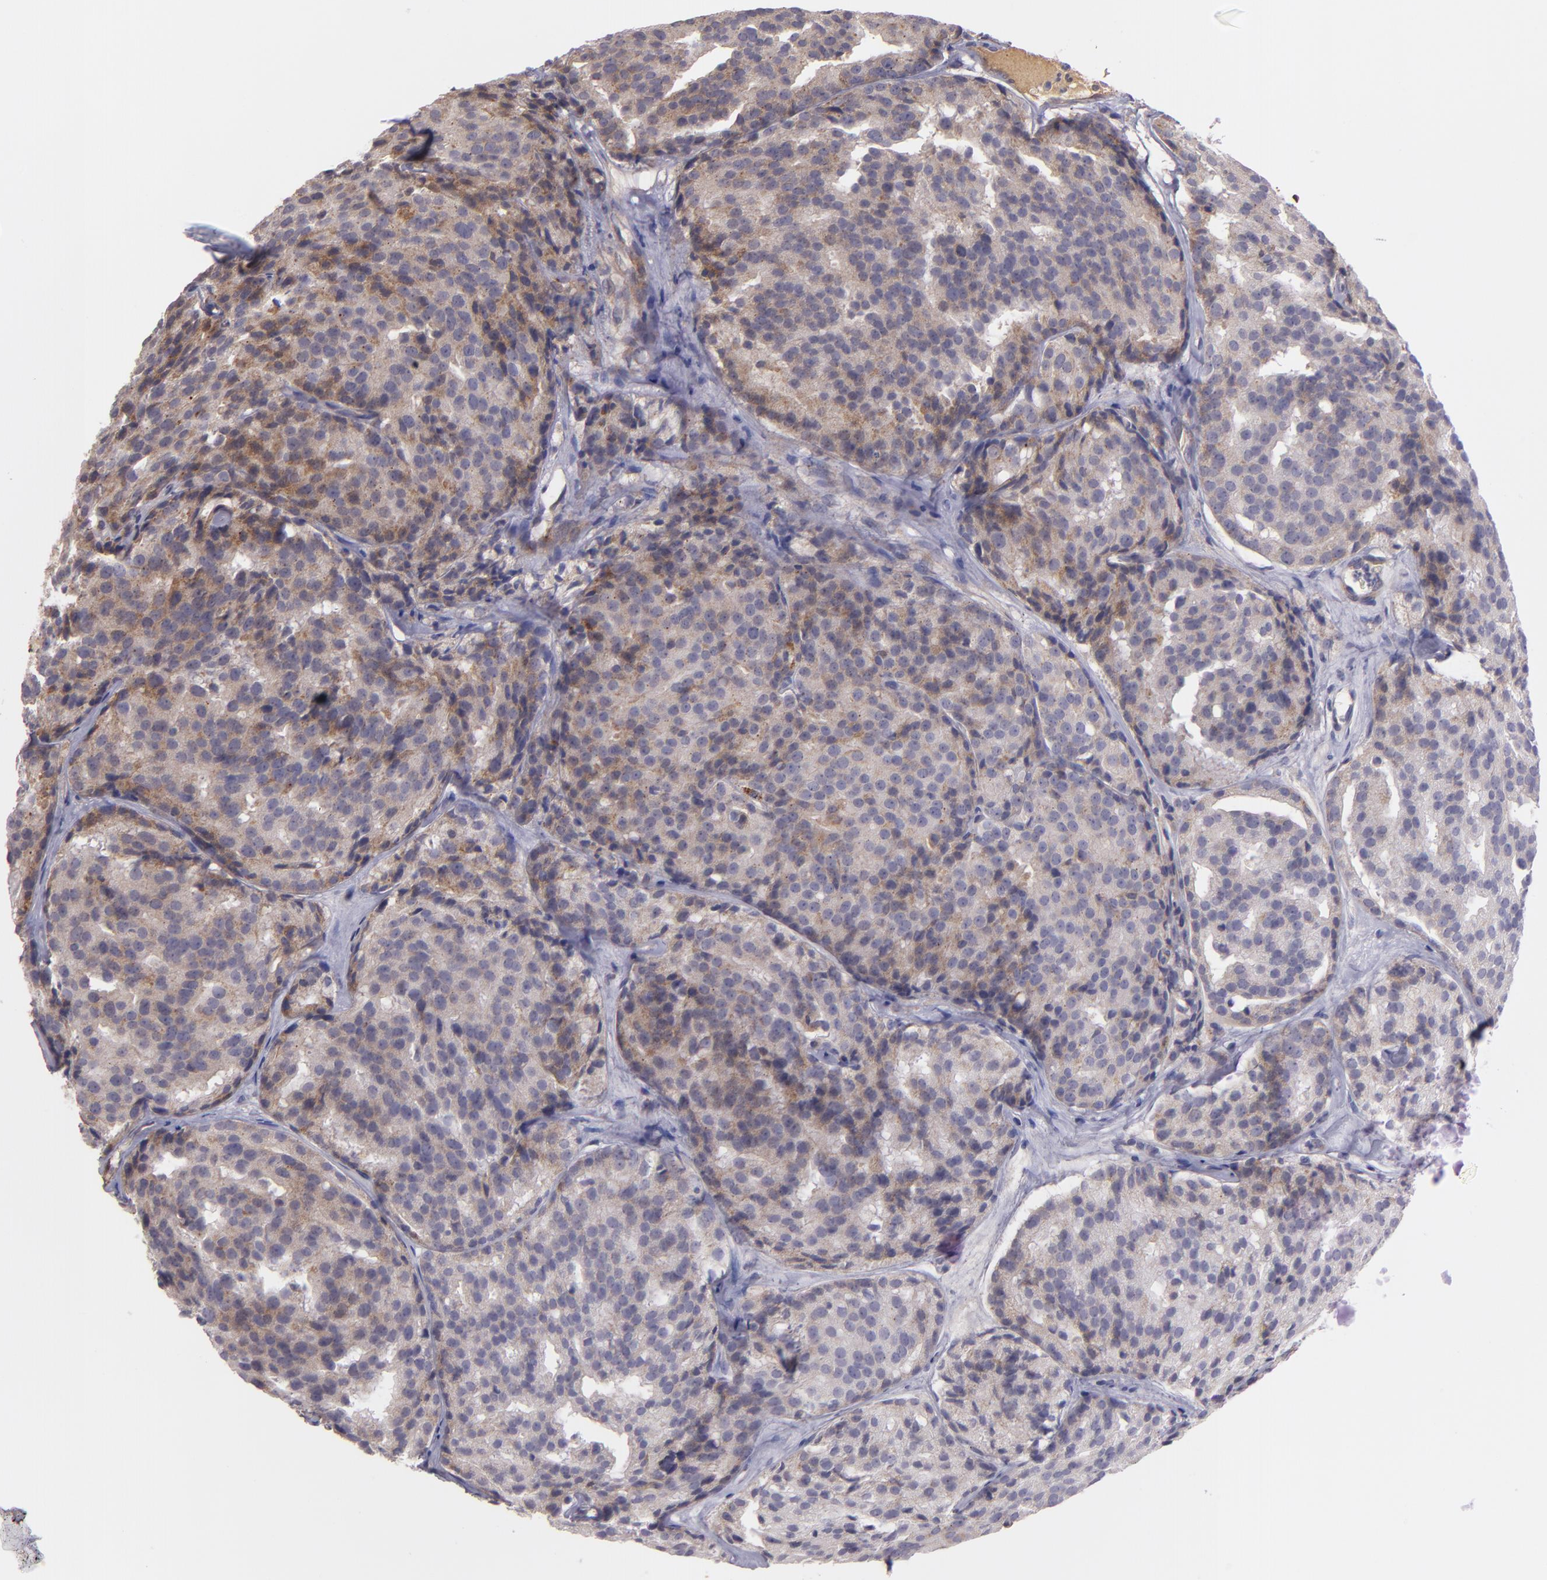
{"staining": {"intensity": "strong", "quantity": ">75%", "location": "cytoplasmic/membranous"}, "tissue": "prostate cancer", "cell_type": "Tumor cells", "image_type": "cancer", "snomed": [{"axis": "morphology", "description": "Adenocarcinoma, High grade"}, {"axis": "topography", "description": "Prostate"}], "caption": "Human prostate cancer stained with a protein marker reveals strong staining in tumor cells.", "gene": "ECE1", "patient": {"sex": "male", "age": 64}}